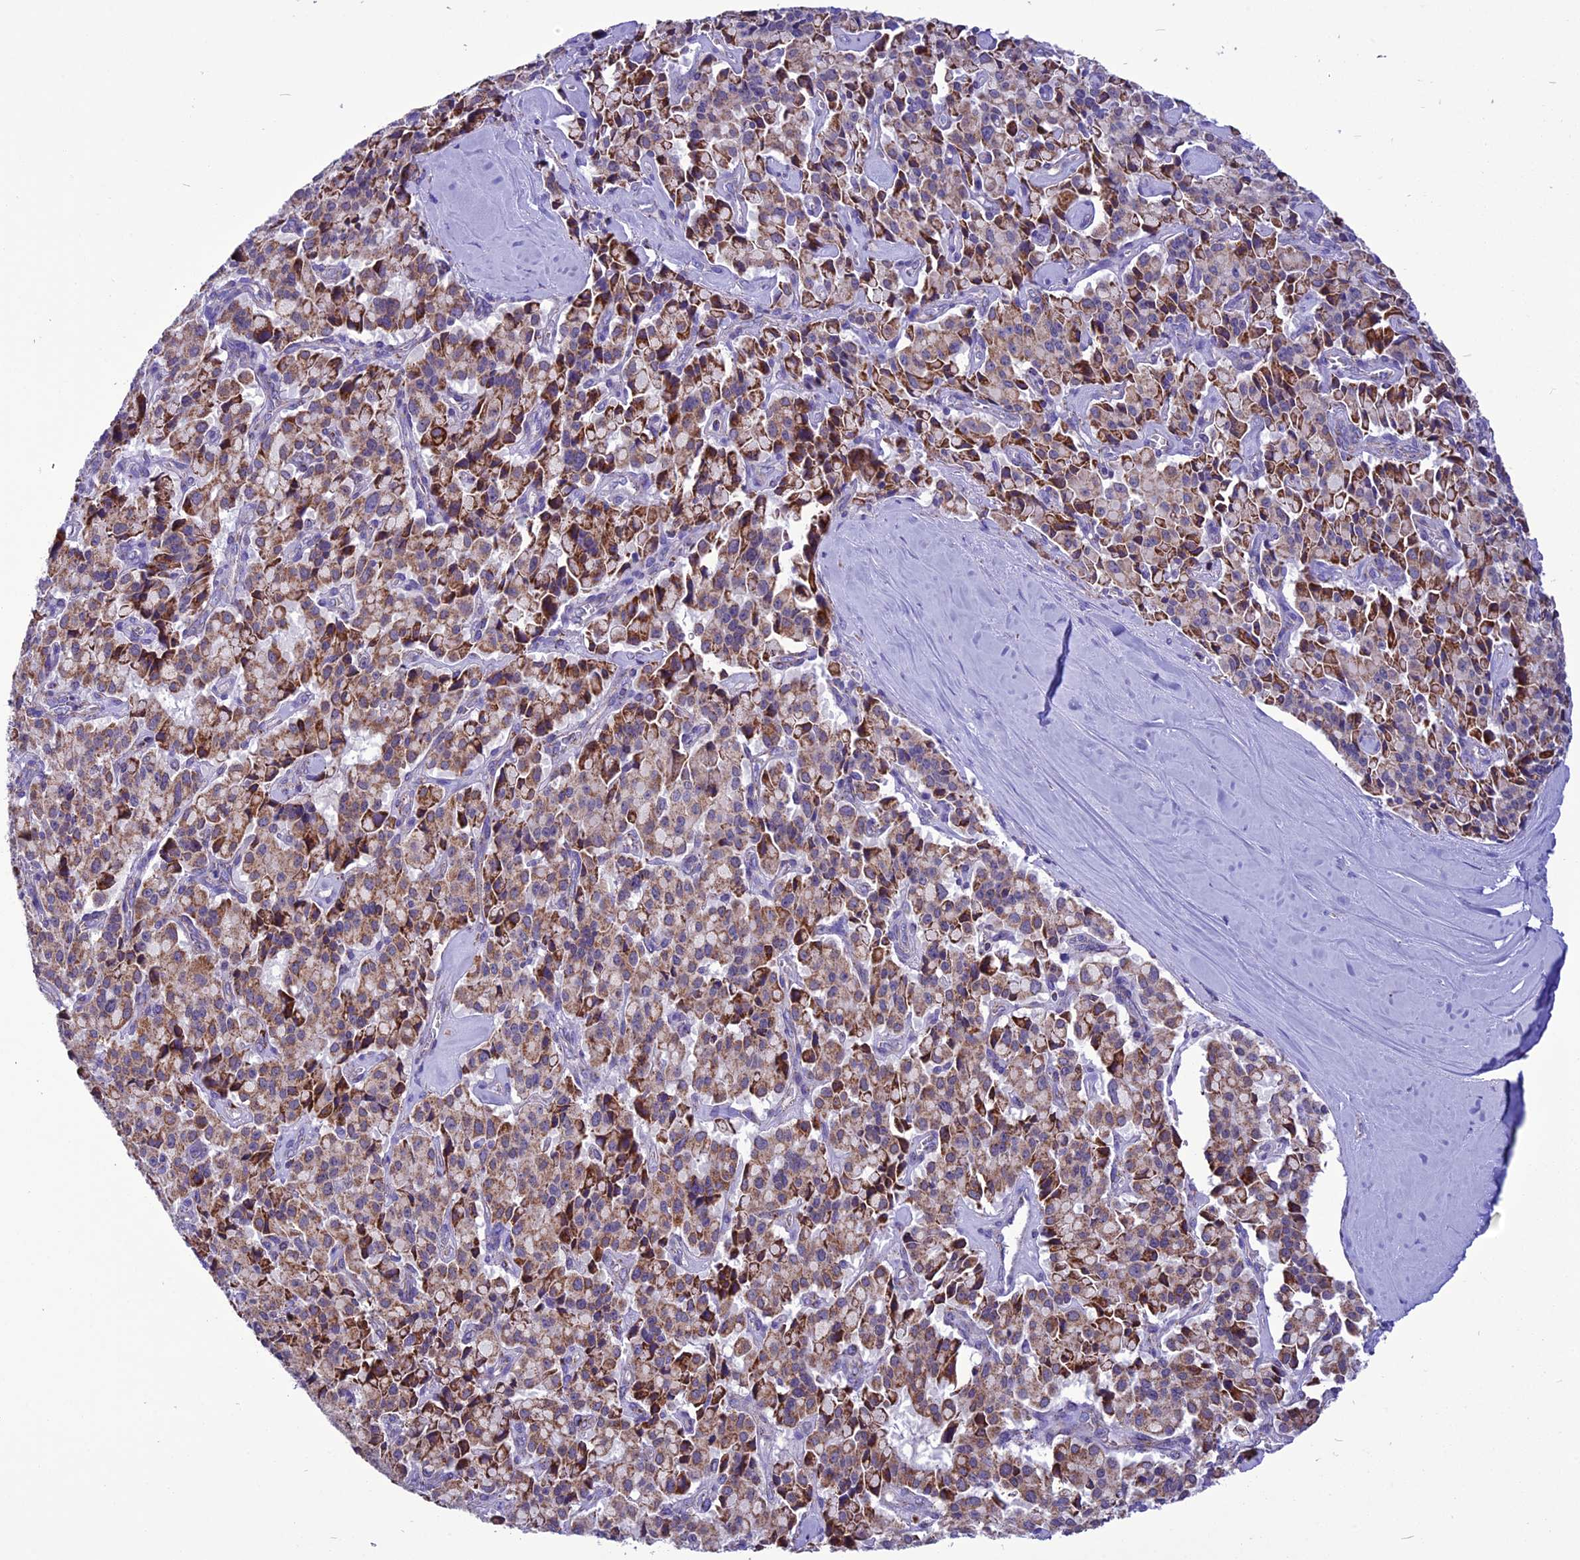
{"staining": {"intensity": "moderate", "quantity": ">75%", "location": "cytoplasmic/membranous"}, "tissue": "pancreatic cancer", "cell_type": "Tumor cells", "image_type": "cancer", "snomed": [{"axis": "morphology", "description": "Adenocarcinoma, NOS"}, {"axis": "topography", "description": "Pancreas"}], "caption": "Protein expression analysis of human adenocarcinoma (pancreatic) reveals moderate cytoplasmic/membranous positivity in about >75% of tumor cells. (DAB = brown stain, brightfield microscopy at high magnification).", "gene": "ICA1L", "patient": {"sex": "male", "age": 65}}